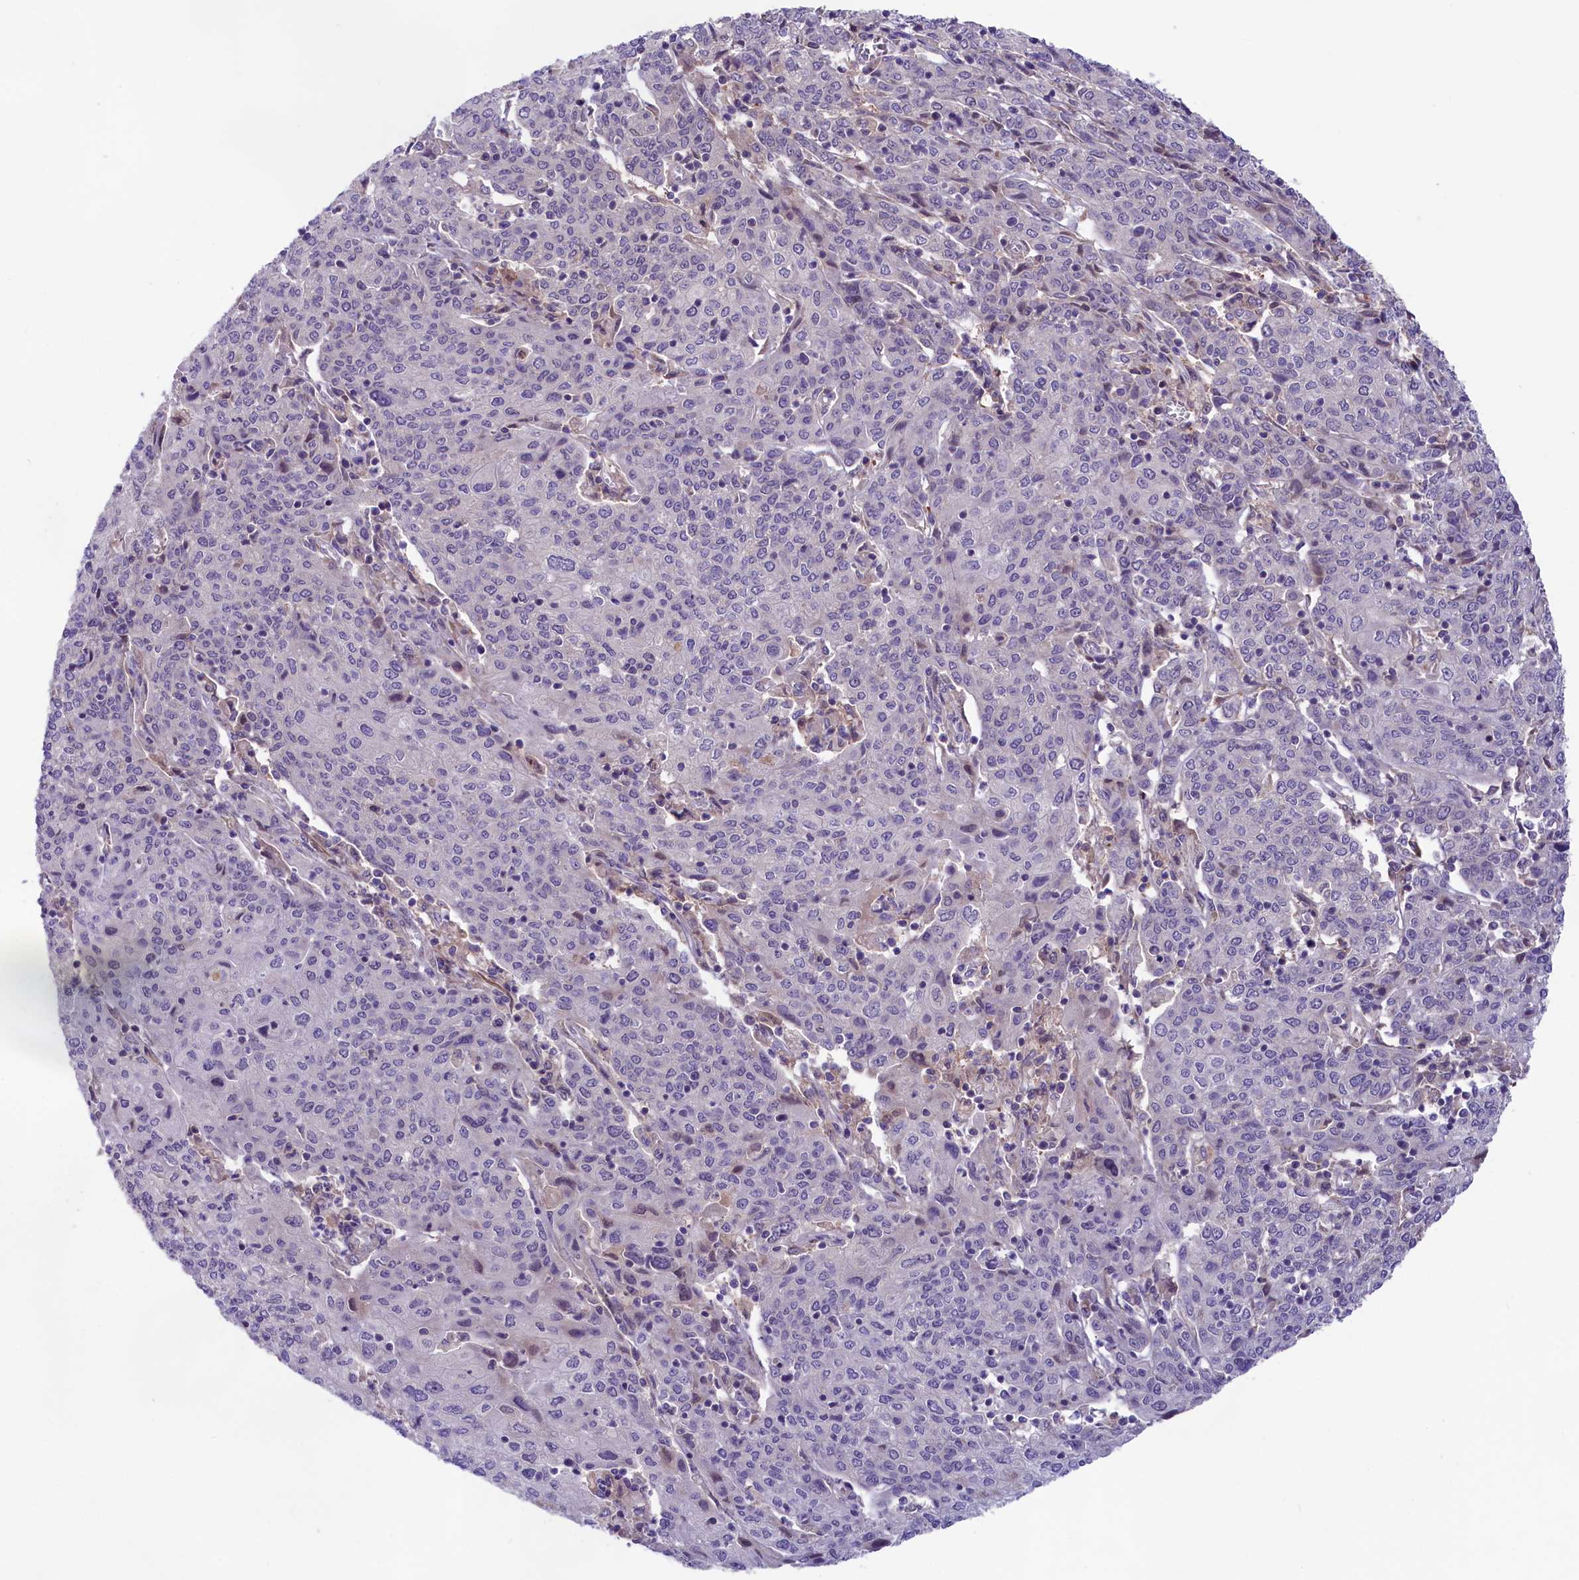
{"staining": {"intensity": "negative", "quantity": "none", "location": "none"}, "tissue": "cervical cancer", "cell_type": "Tumor cells", "image_type": "cancer", "snomed": [{"axis": "morphology", "description": "Squamous cell carcinoma, NOS"}, {"axis": "topography", "description": "Cervix"}], "caption": "High magnification brightfield microscopy of cervical cancer stained with DAB (3,3'-diaminobenzidine) (brown) and counterstained with hematoxylin (blue): tumor cells show no significant expression. (Stains: DAB immunohistochemistry (IHC) with hematoxylin counter stain, Microscopy: brightfield microscopy at high magnification).", "gene": "COG8", "patient": {"sex": "female", "age": 67}}